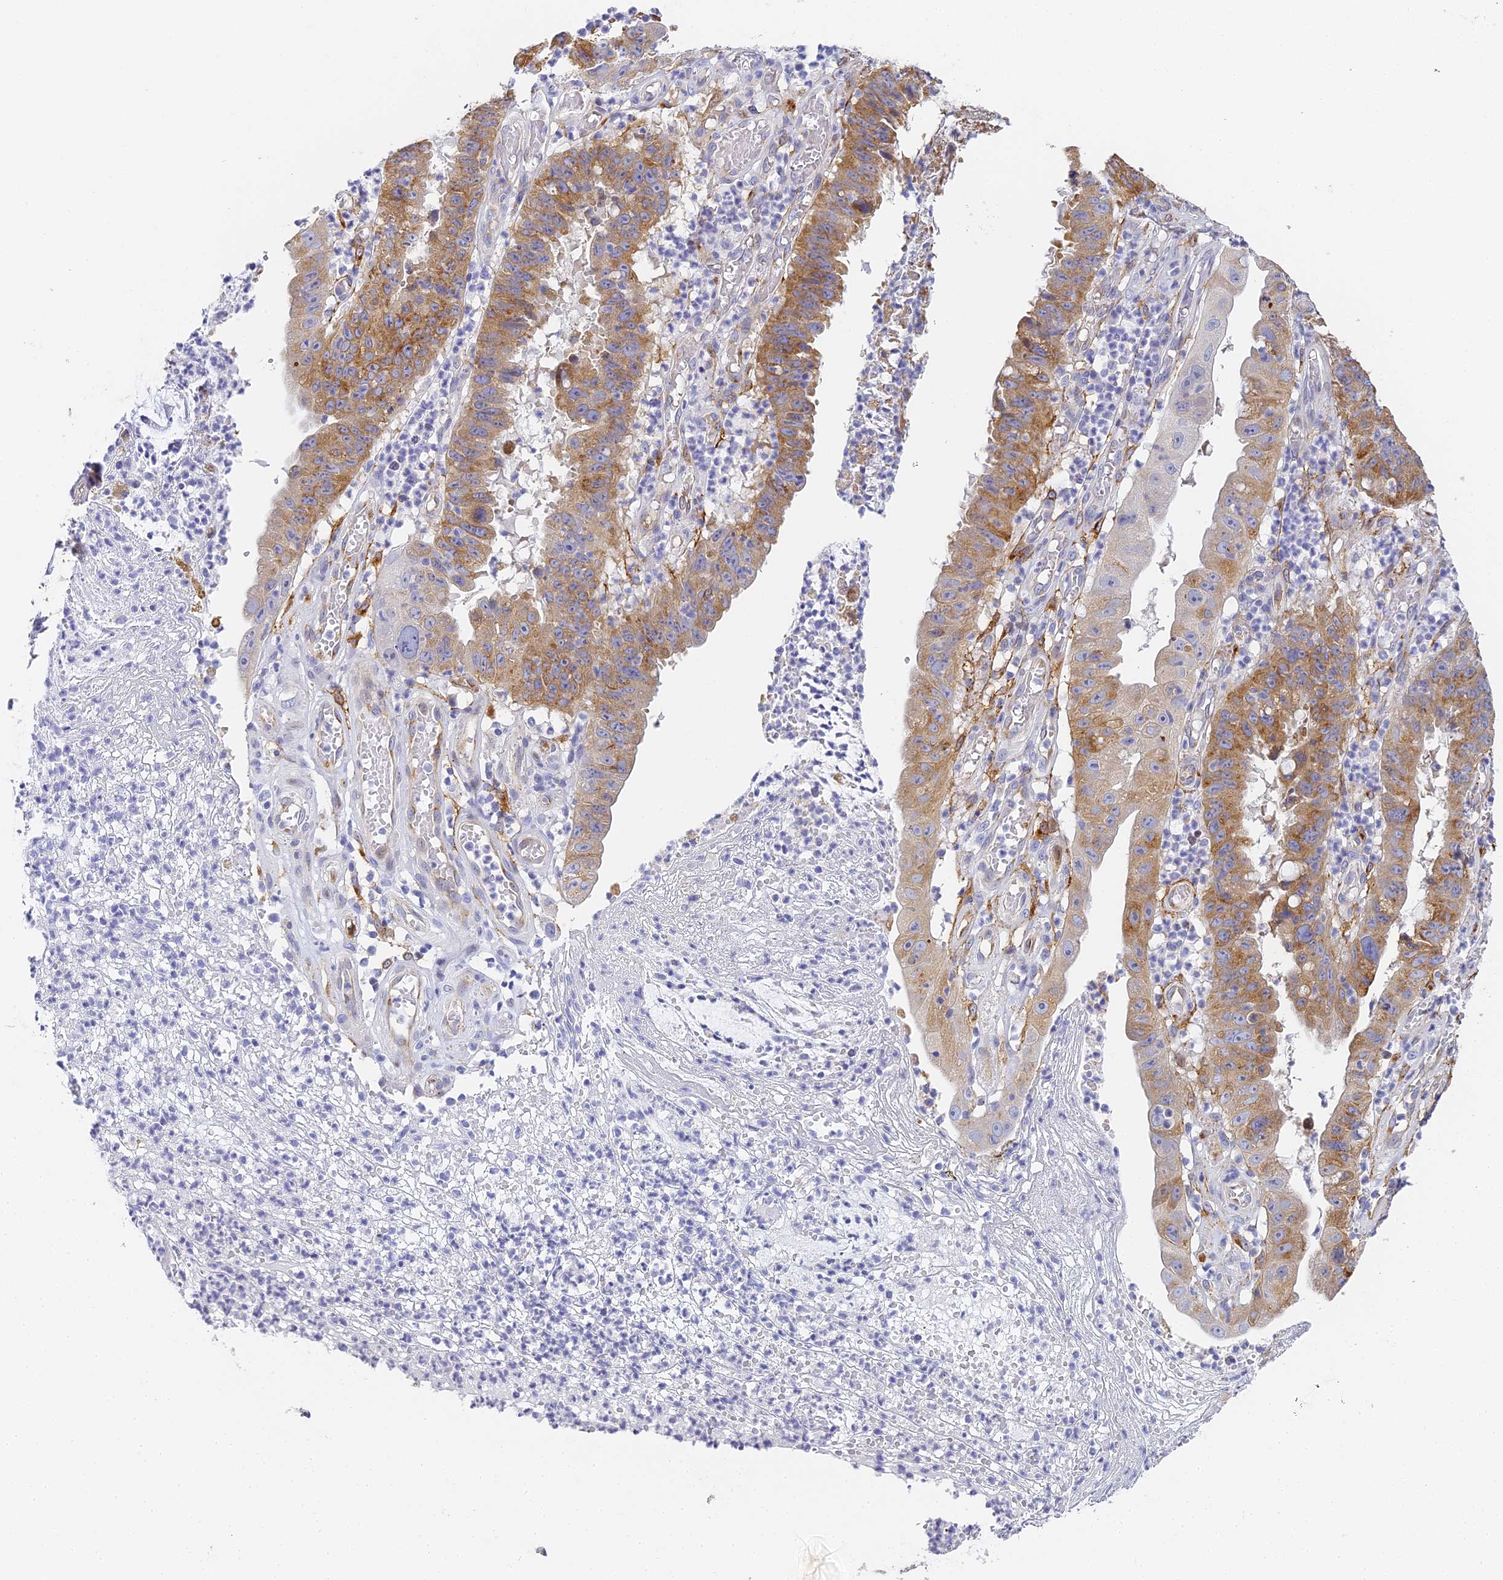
{"staining": {"intensity": "moderate", "quantity": ">75%", "location": "cytoplasmic/membranous"}, "tissue": "stomach cancer", "cell_type": "Tumor cells", "image_type": "cancer", "snomed": [{"axis": "morphology", "description": "Adenocarcinoma, NOS"}, {"axis": "topography", "description": "Stomach"}], "caption": "Protein positivity by IHC displays moderate cytoplasmic/membranous expression in about >75% of tumor cells in stomach cancer. The staining is performed using DAB (3,3'-diaminobenzidine) brown chromogen to label protein expression. The nuclei are counter-stained blue using hematoxylin.", "gene": "GJA1", "patient": {"sex": "male", "age": 59}}